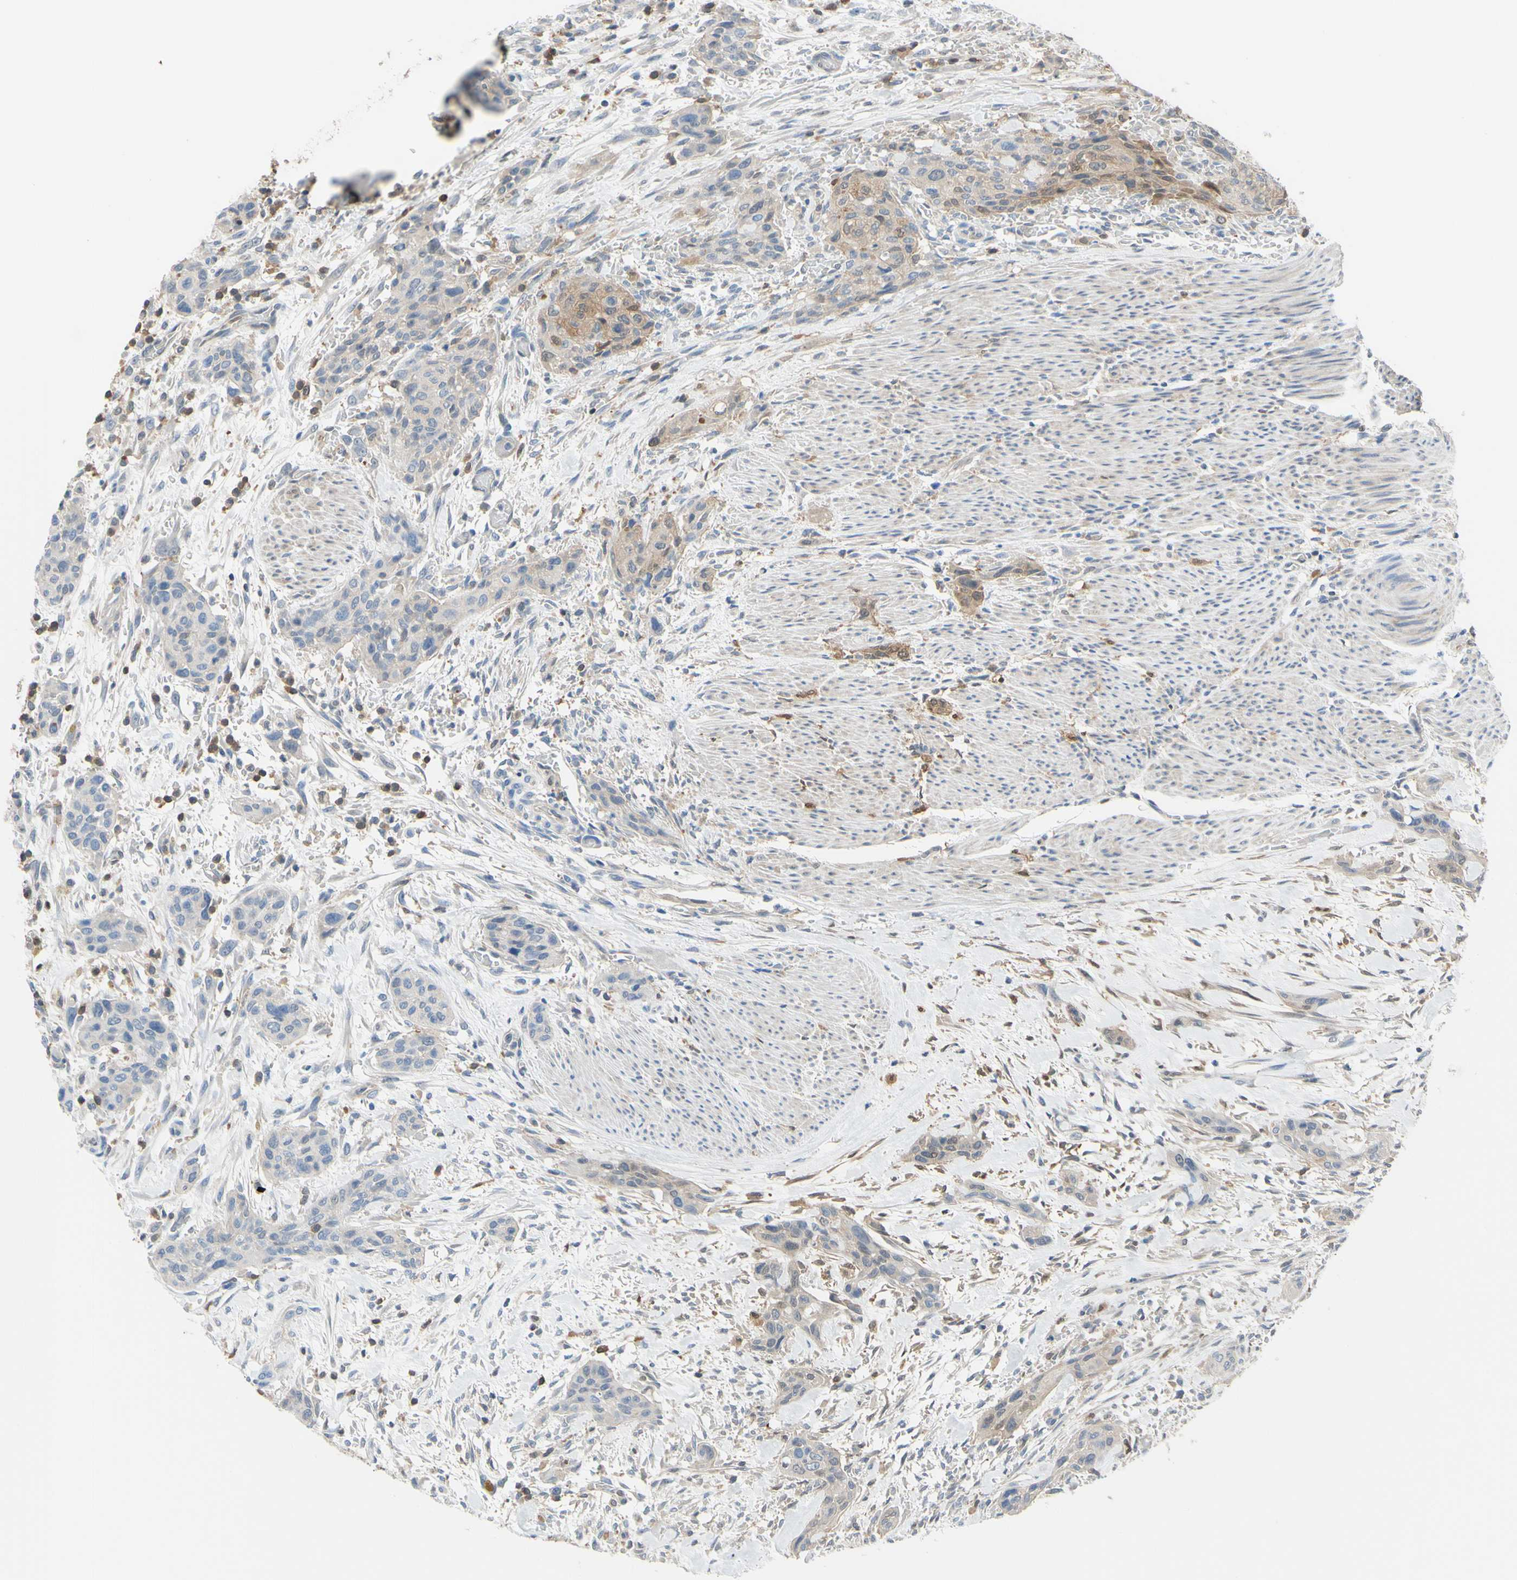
{"staining": {"intensity": "moderate", "quantity": "25%-75%", "location": "cytoplasmic/membranous"}, "tissue": "urothelial cancer", "cell_type": "Tumor cells", "image_type": "cancer", "snomed": [{"axis": "morphology", "description": "Urothelial carcinoma, High grade"}, {"axis": "topography", "description": "Urinary bladder"}], "caption": "High-power microscopy captured an immunohistochemistry photomicrograph of urothelial carcinoma (high-grade), revealing moderate cytoplasmic/membranous positivity in approximately 25%-75% of tumor cells.", "gene": "UPK3B", "patient": {"sex": "male", "age": 35}}